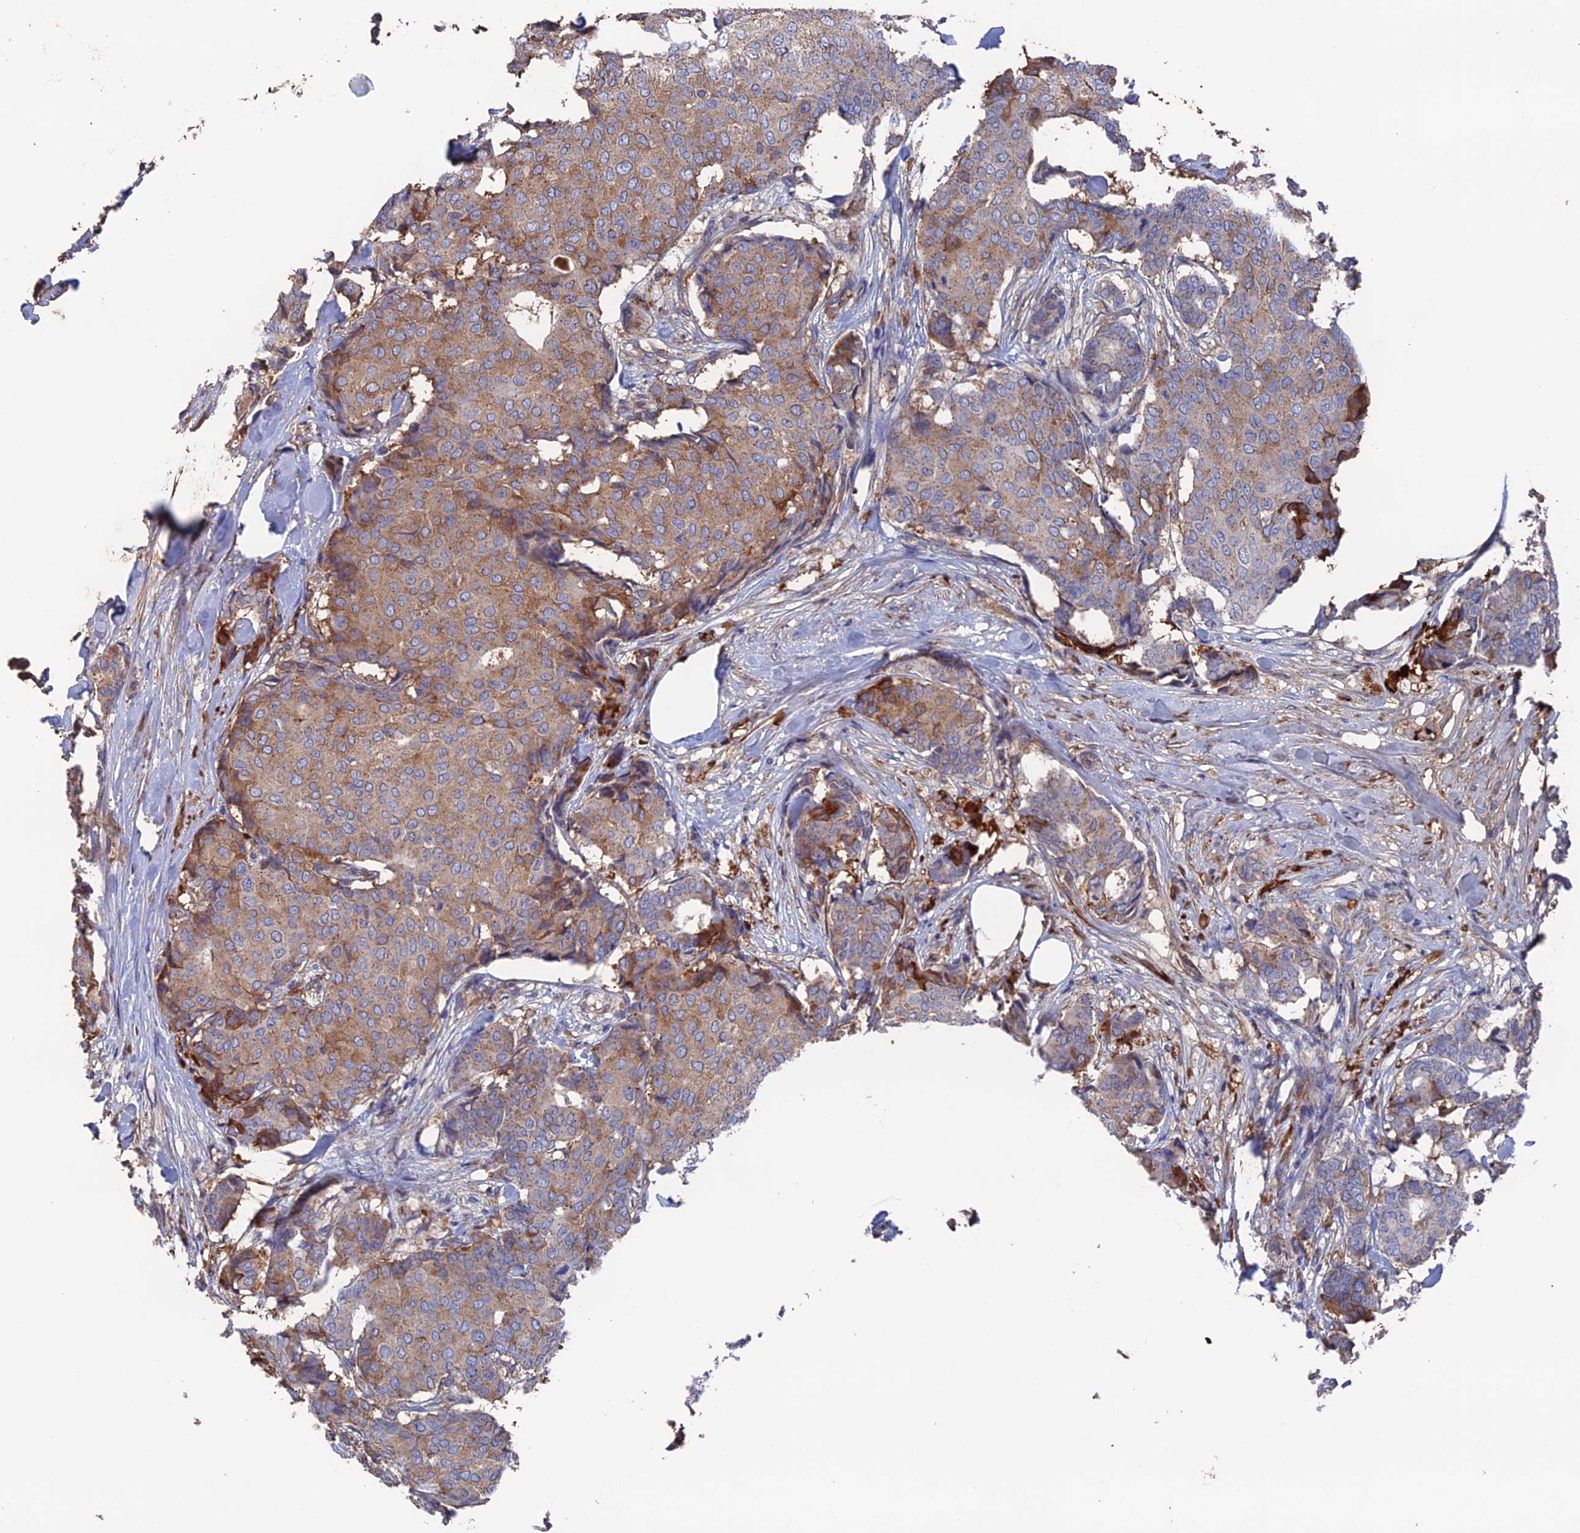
{"staining": {"intensity": "moderate", "quantity": ">75%", "location": "cytoplasmic/membranous"}, "tissue": "breast cancer", "cell_type": "Tumor cells", "image_type": "cancer", "snomed": [{"axis": "morphology", "description": "Duct carcinoma"}, {"axis": "topography", "description": "Breast"}], "caption": "Invasive ductal carcinoma (breast) was stained to show a protein in brown. There is medium levels of moderate cytoplasmic/membranous expression in about >75% of tumor cells. Nuclei are stained in blue.", "gene": "HPF1", "patient": {"sex": "female", "age": 75}}